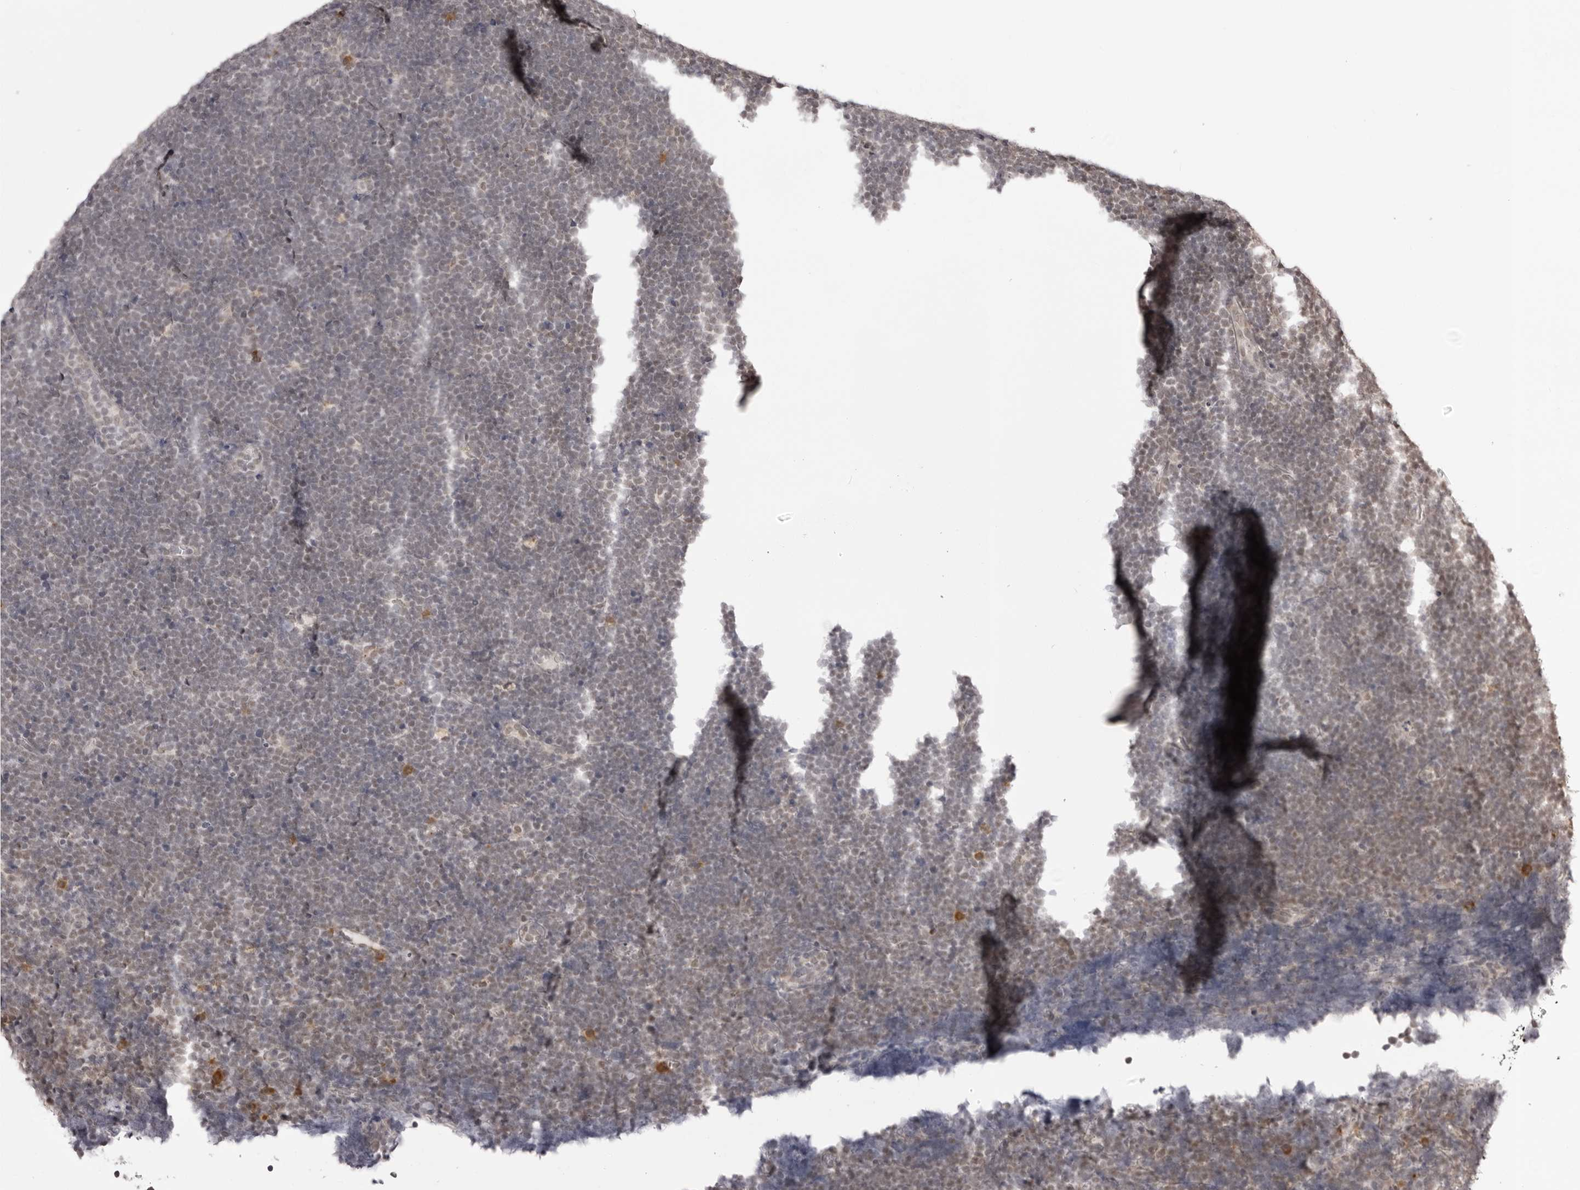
{"staining": {"intensity": "negative", "quantity": "none", "location": "none"}, "tissue": "lymphoma", "cell_type": "Tumor cells", "image_type": "cancer", "snomed": [{"axis": "morphology", "description": "Malignant lymphoma, non-Hodgkin's type, High grade"}, {"axis": "topography", "description": "Lymph node"}], "caption": "This photomicrograph is of lymphoma stained with immunohistochemistry to label a protein in brown with the nuclei are counter-stained blue. There is no expression in tumor cells.", "gene": "ZC3H11A", "patient": {"sex": "male", "age": 13}}